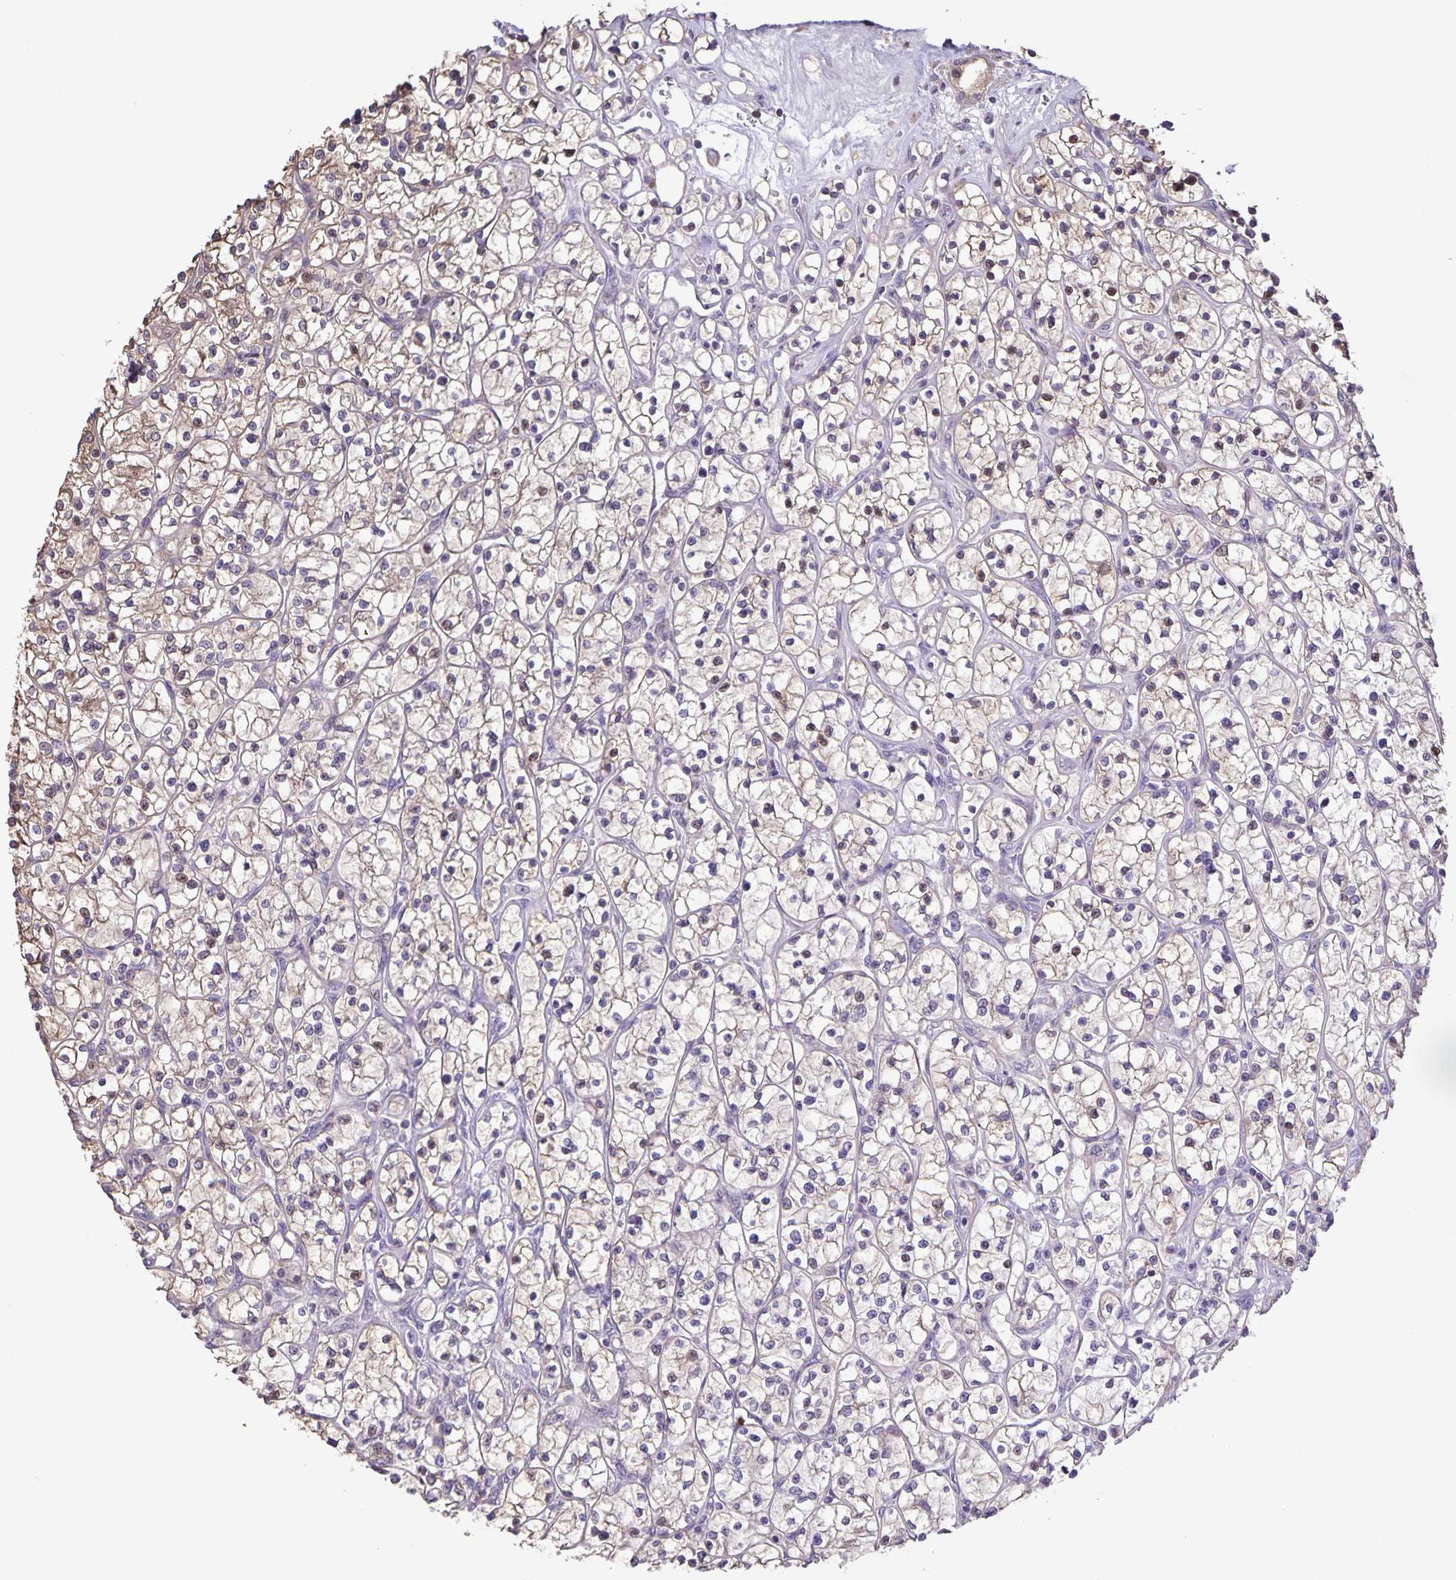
{"staining": {"intensity": "weak", "quantity": "25%-75%", "location": "cytoplasmic/membranous"}, "tissue": "renal cancer", "cell_type": "Tumor cells", "image_type": "cancer", "snomed": [{"axis": "morphology", "description": "Adenocarcinoma, NOS"}, {"axis": "topography", "description": "Kidney"}], "caption": "Renal adenocarcinoma stained with a brown dye reveals weak cytoplasmic/membranous positive positivity in about 25%-75% of tumor cells.", "gene": "ONECUT2", "patient": {"sex": "female", "age": 64}}